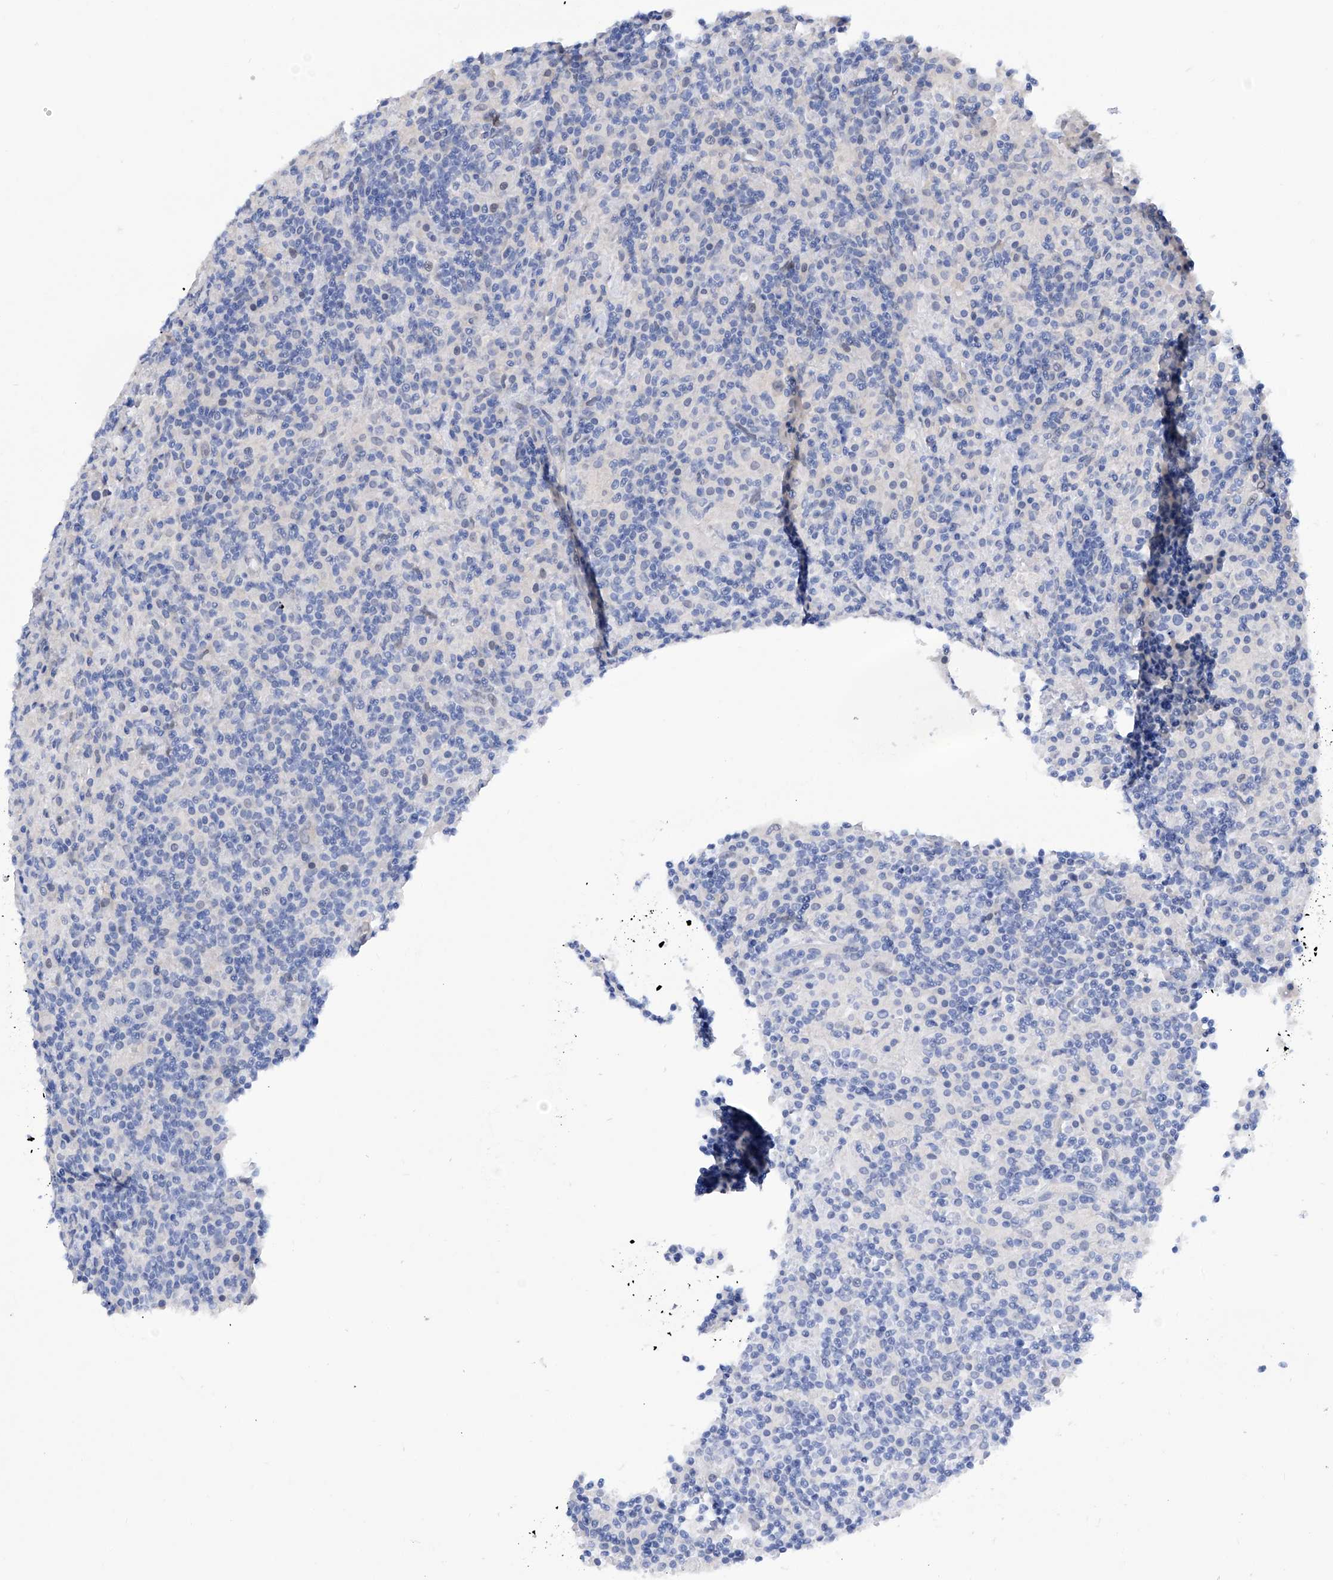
{"staining": {"intensity": "negative", "quantity": "none", "location": "none"}, "tissue": "lymphoma", "cell_type": "Tumor cells", "image_type": "cancer", "snomed": [{"axis": "morphology", "description": "Hodgkin's disease, NOS"}, {"axis": "topography", "description": "Lymph node"}], "caption": "Protein analysis of Hodgkin's disease exhibits no significant staining in tumor cells.", "gene": "PGM3", "patient": {"sex": "male", "age": 70}}